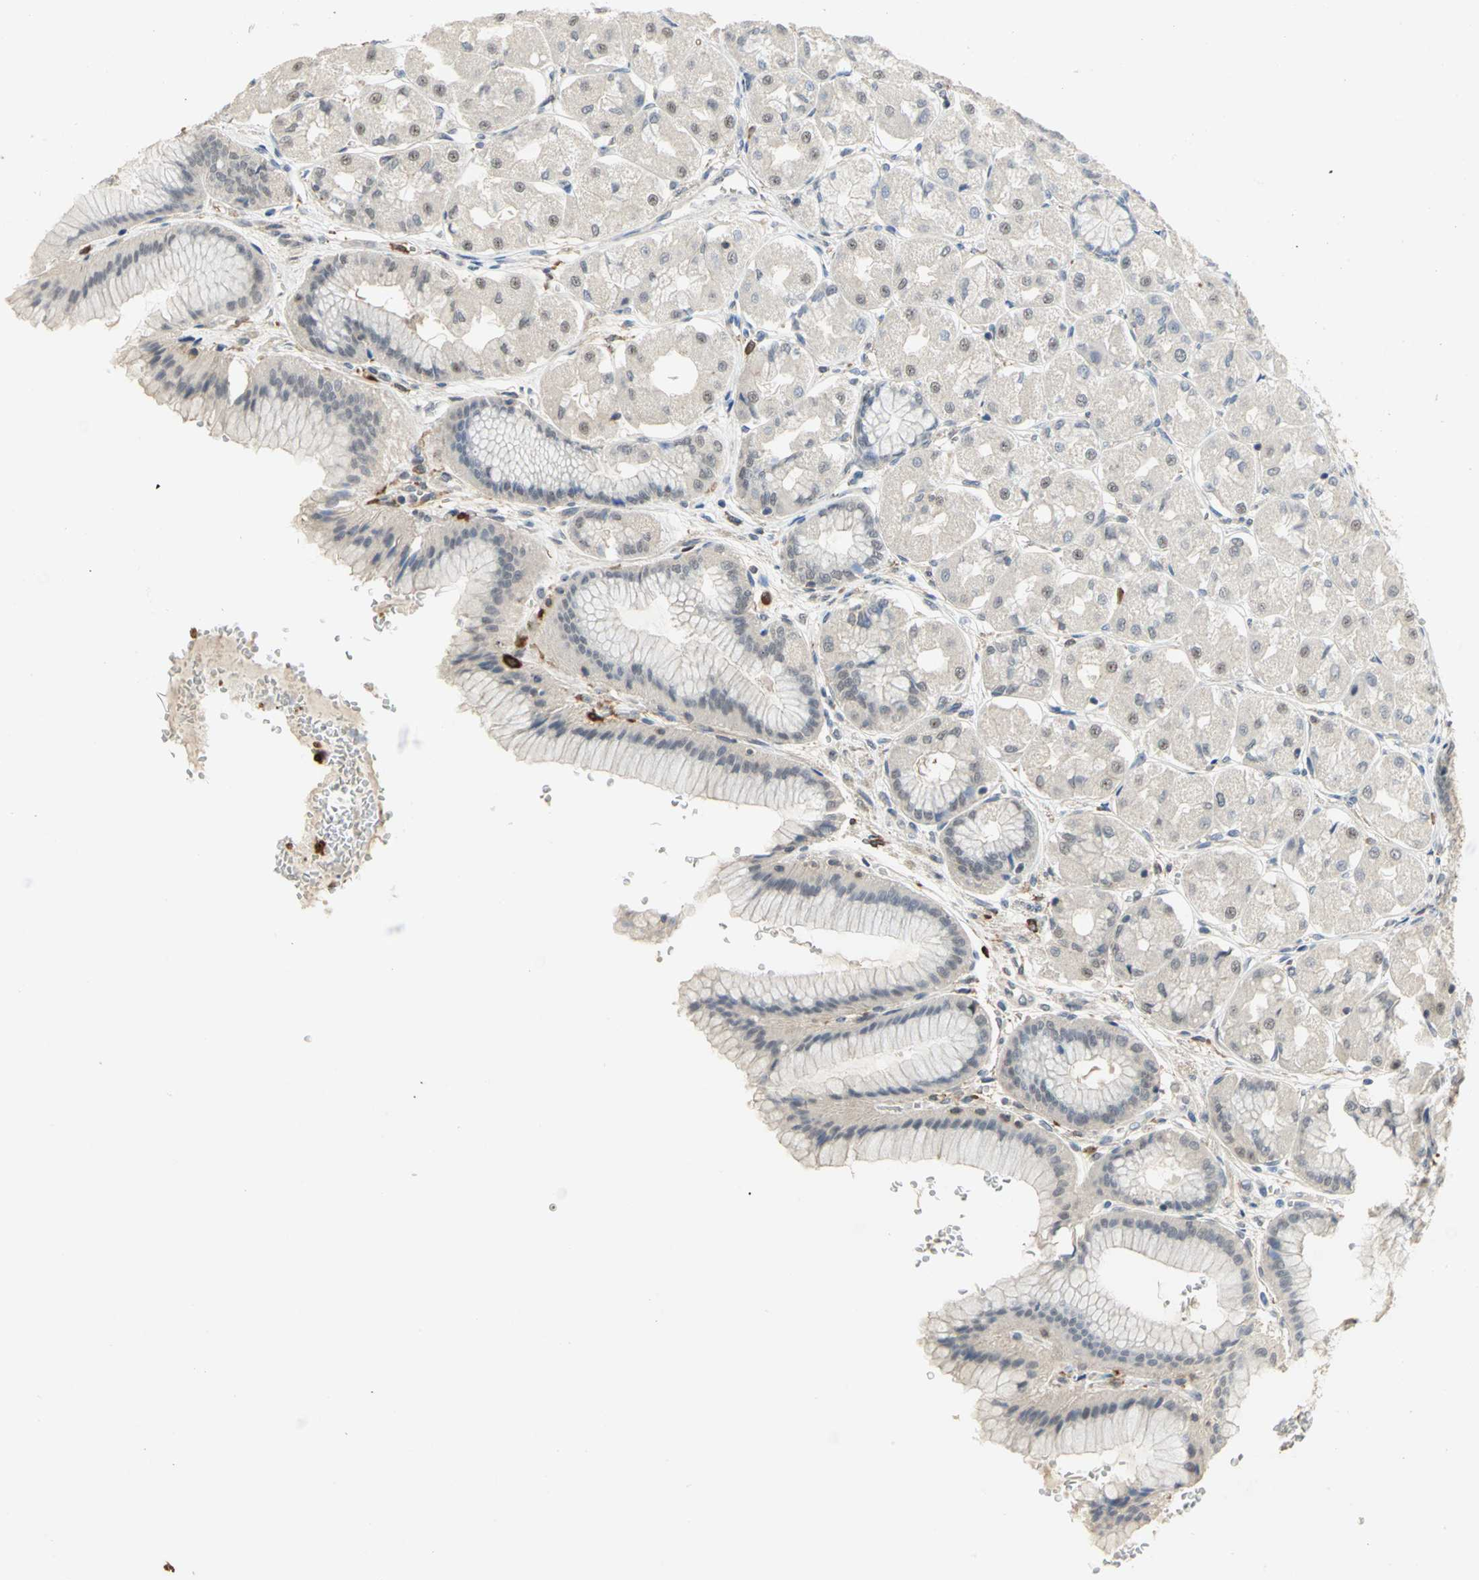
{"staining": {"intensity": "negative", "quantity": "none", "location": "none"}, "tissue": "stomach", "cell_type": "Glandular cells", "image_type": "normal", "snomed": [{"axis": "morphology", "description": "Normal tissue, NOS"}, {"axis": "morphology", "description": "Adenocarcinoma, NOS"}, {"axis": "topography", "description": "Stomach"}, {"axis": "topography", "description": "Stomach, lower"}], "caption": "There is no significant staining in glandular cells of stomach. (IHC, brightfield microscopy, high magnification).", "gene": "SKAP2", "patient": {"sex": "female", "age": 65}}